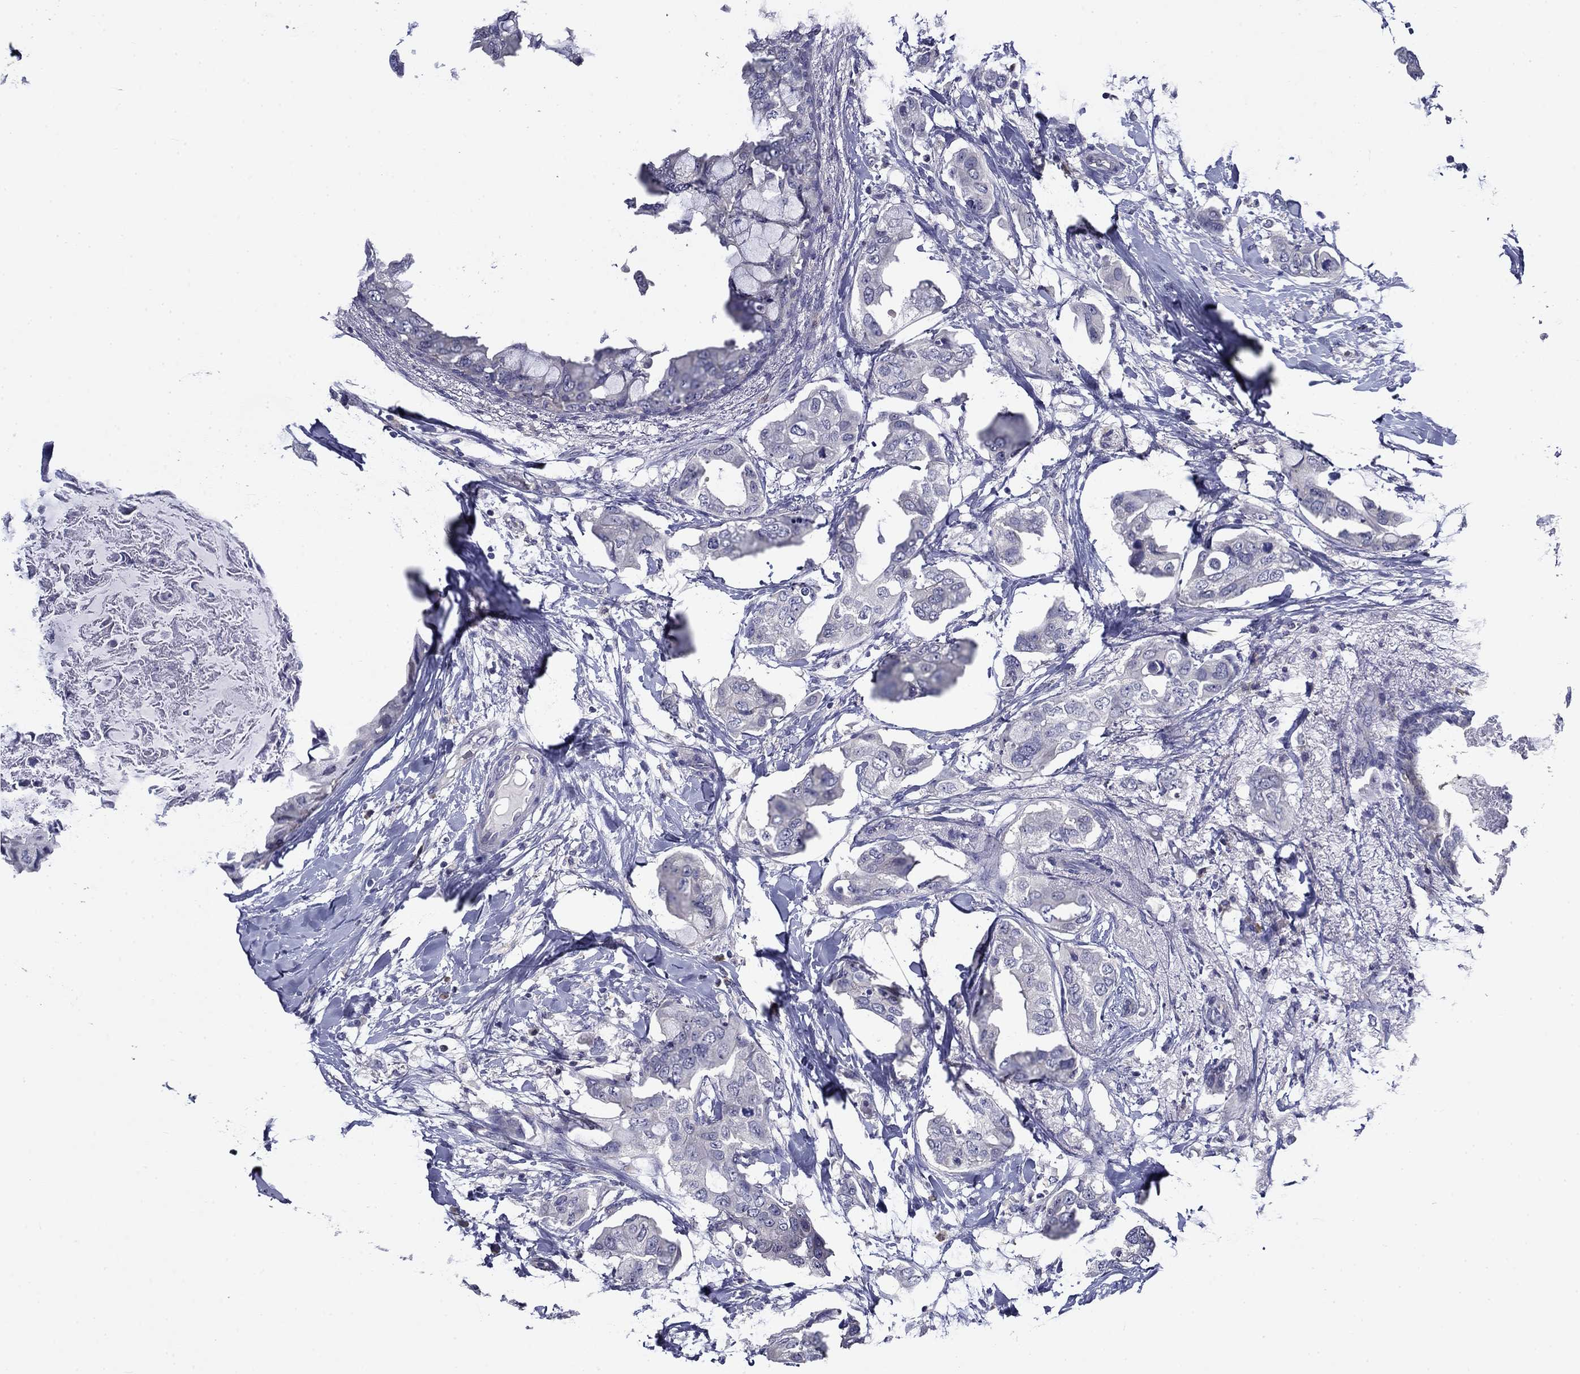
{"staining": {"intensity": "negative", "quantity": "none", "location": "none"}, "tissue": "breast cancer", "cell_type": "Tumor cells", "image_type": "cancer", "snomed": [{"axis": "morphology", "description": "Normal tissue, NOS"}, {"axis": "morphology", "description": "Duct carcinoma"}, {"axis": "topography", "description": "Breast"}], "caption": "An image of human breast intraductal carcinoma is negative for staining in tumor cells. (Immunohistochemistry (ihc), brightfield microscopy, high magnification).", "gene": "POU2F2", "patient": {"sex": "female", "age": 40}}